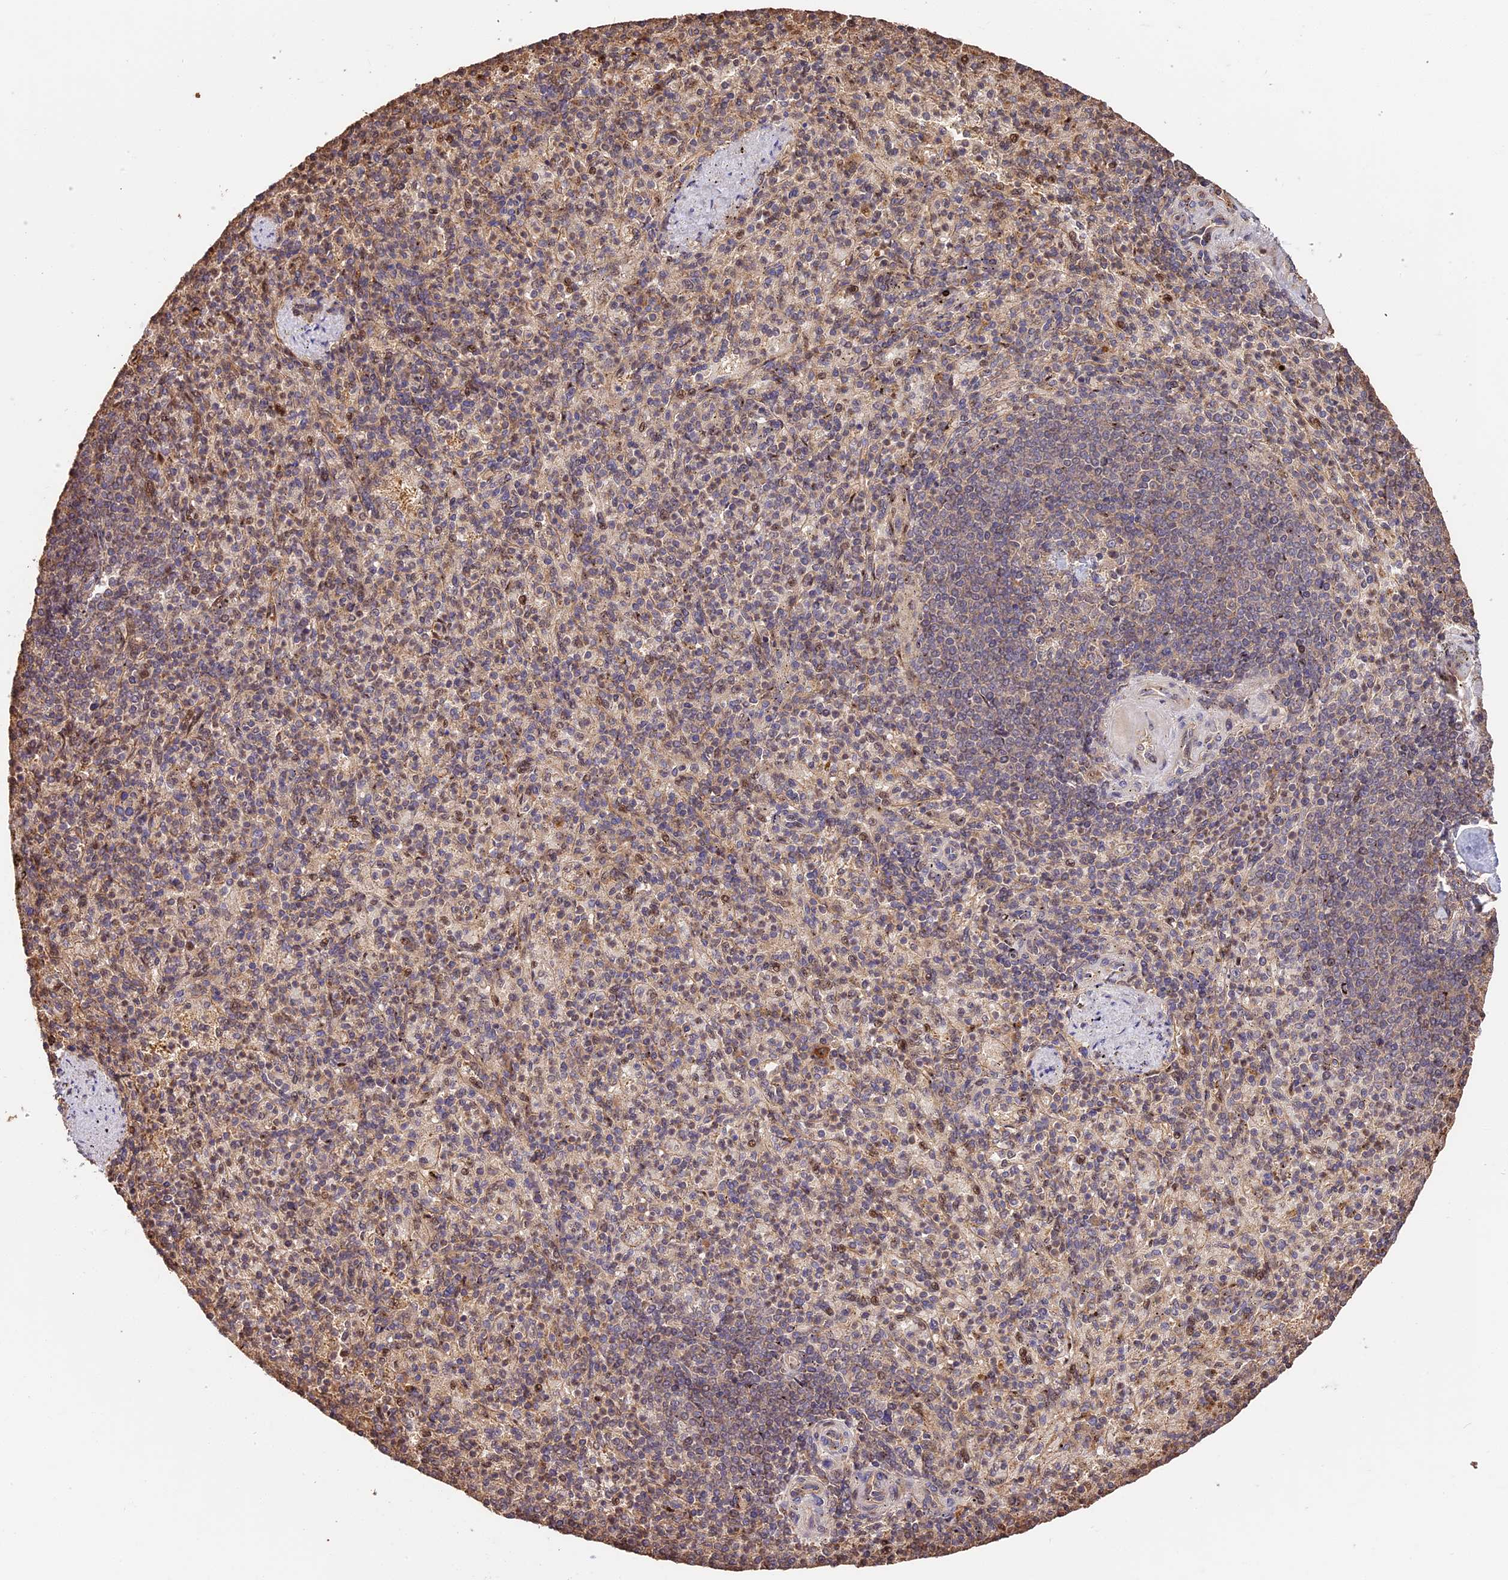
{"staining": {"intensity": "negative", "quantity": "none", "location": "none"}, "tissue": "spleen", "cell_type": "Cells in red pulp", "image_type": "normal", "snomed": [{"axis": "morphology", "description": "Normal tissue, NOS"}, {"axis": "topography", "description": "Spleen"}], "caption": "The micrograph demonstrates no significant expression in cells in red pulp of spleen.", "gene": "PPP1R37", "patient": {"sex": "female", "age": 74}}